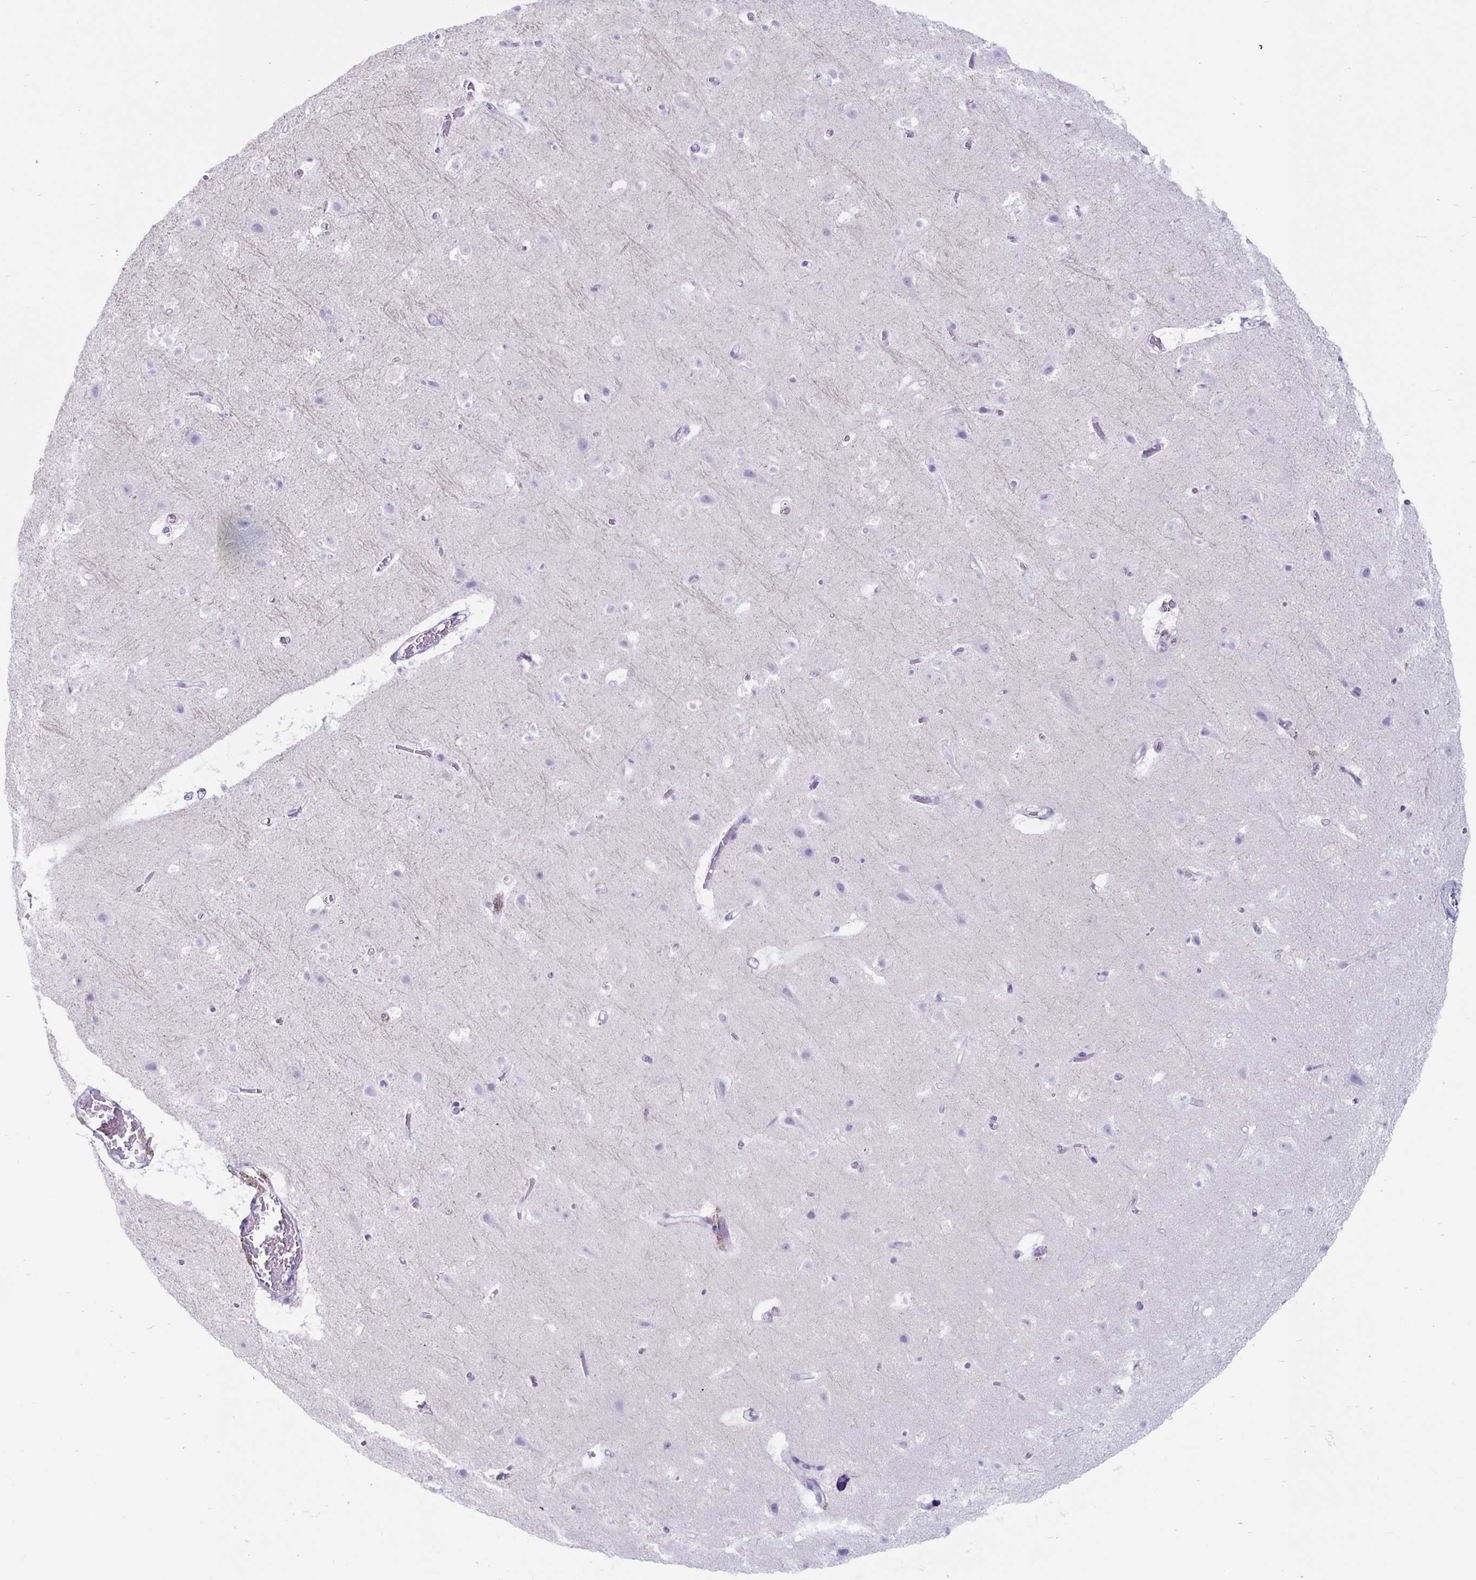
{"staining": {"intensity": "negative", "quantity": "none", "location": "none"}, "tissue": "cerebral cortex", "cell_type": "Endothelial cells", "image_type": "normal", "snomed": [{"axis": "morphology", "description": "Normal tissue, NOS"}, {"axis": "topography", "description": "Cerebral cortex"}], "caption": "An immunohistochemistry (IHC) image of unremarkable cerebral cortex is shown. There is no staining in endothelial cells of cerebral cortex. (DAB (3,3'-diaminobenzidine) immunohistochemistry, high magnification).", "gene": "GZMK", "patient": {"sex": "female", "age": 42}}